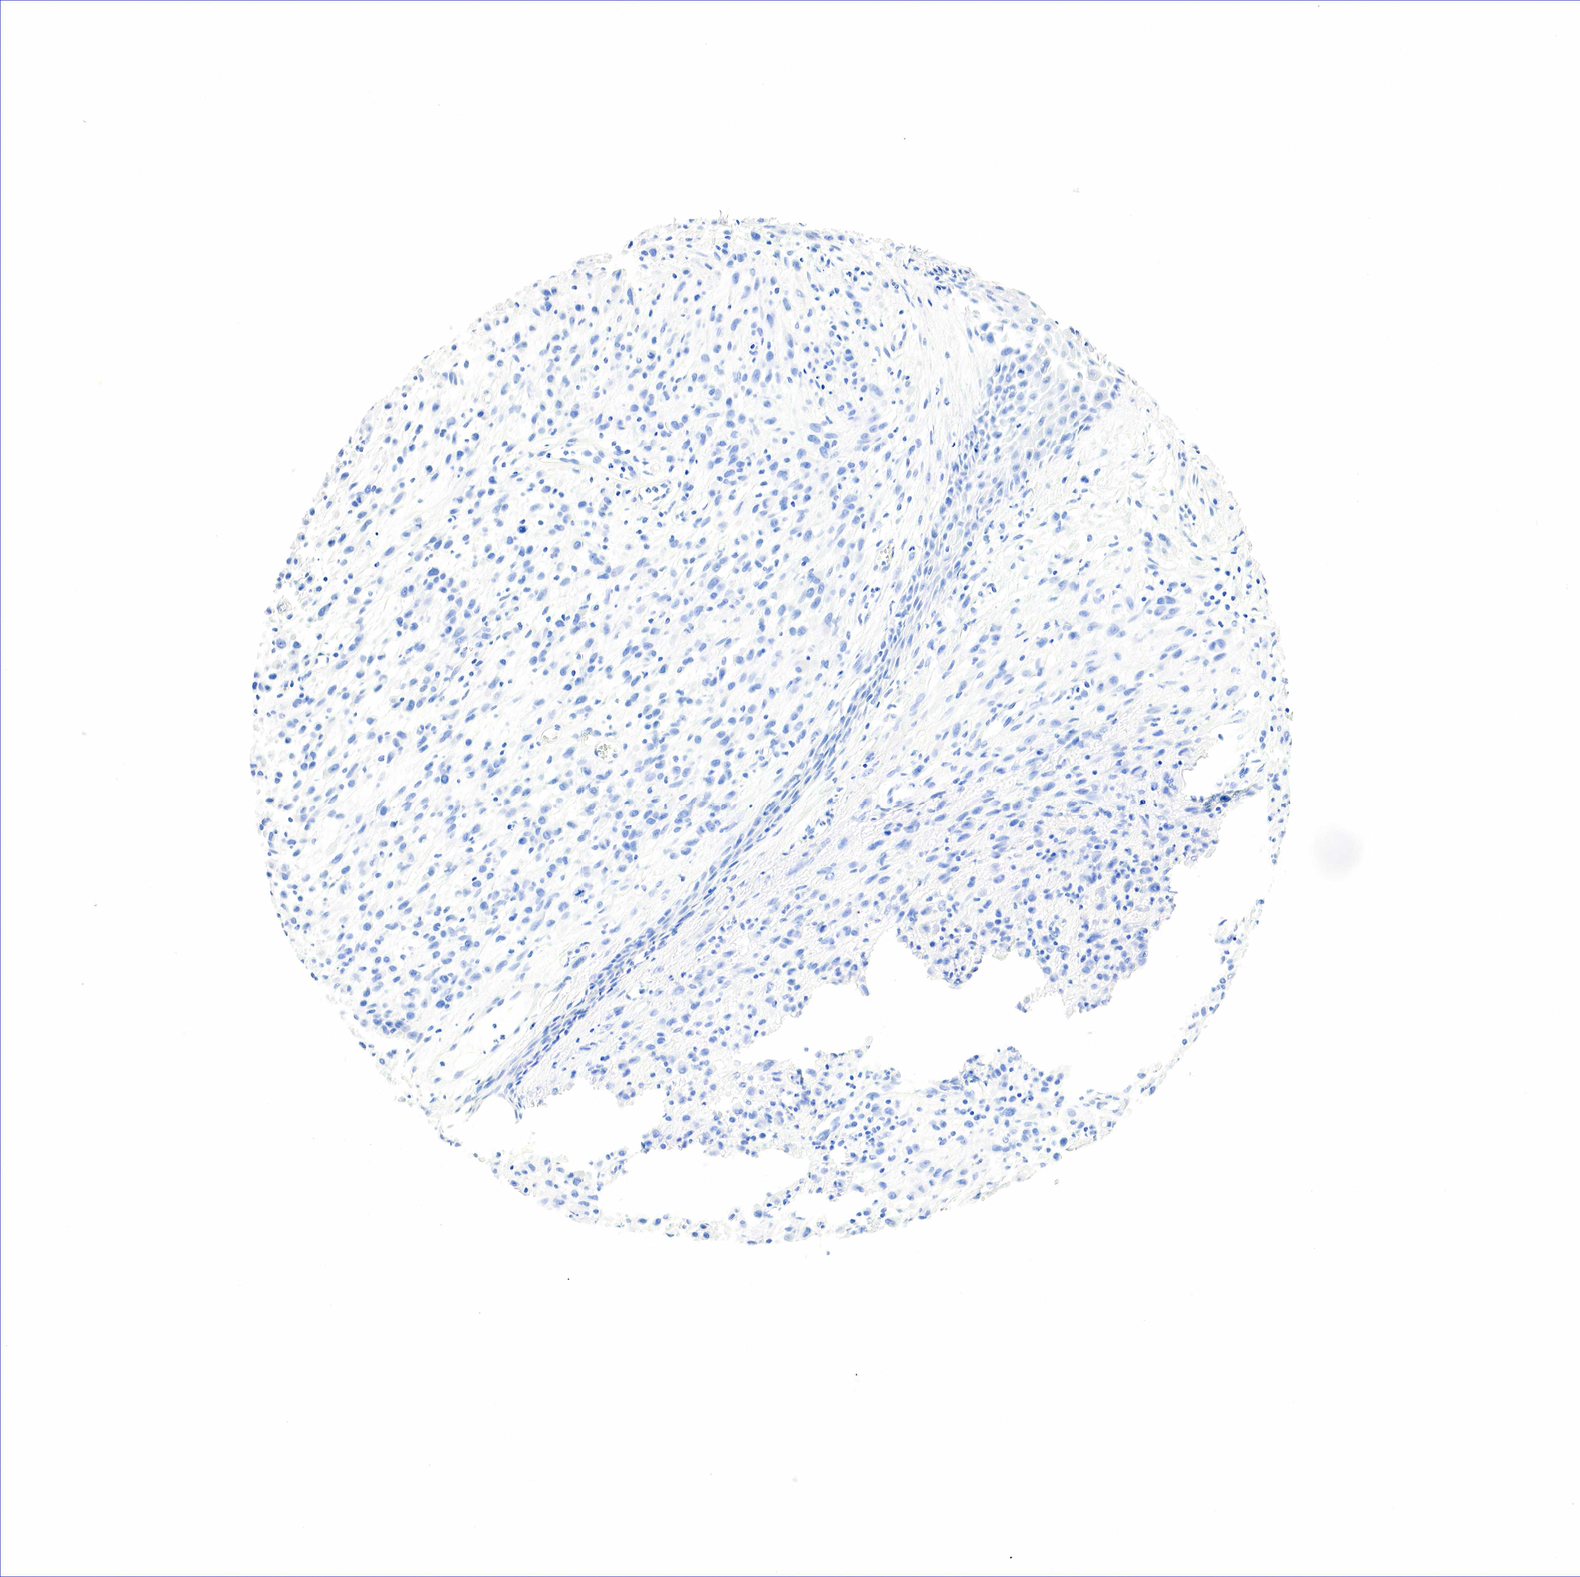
{"staining": {"intensity": "negative", "quantity": "none", "location": "none"}, "tissue": "melanoma", "cell_type": "Tumor cells", "image_type": "cancer", "snomed": [{"axis": "morphology", "description": "Malignant melanoma, NOS"}, {"axis": "topography", "description": "Skin"}], "caption": "DAB (3,3'-diaminobenzidine) immunohistochemical staining of human malignant melanoma reveals no significant expression in tumor cells.", "gene": "NKX2-1", "patient": {"sex": "male", "age": 51}}